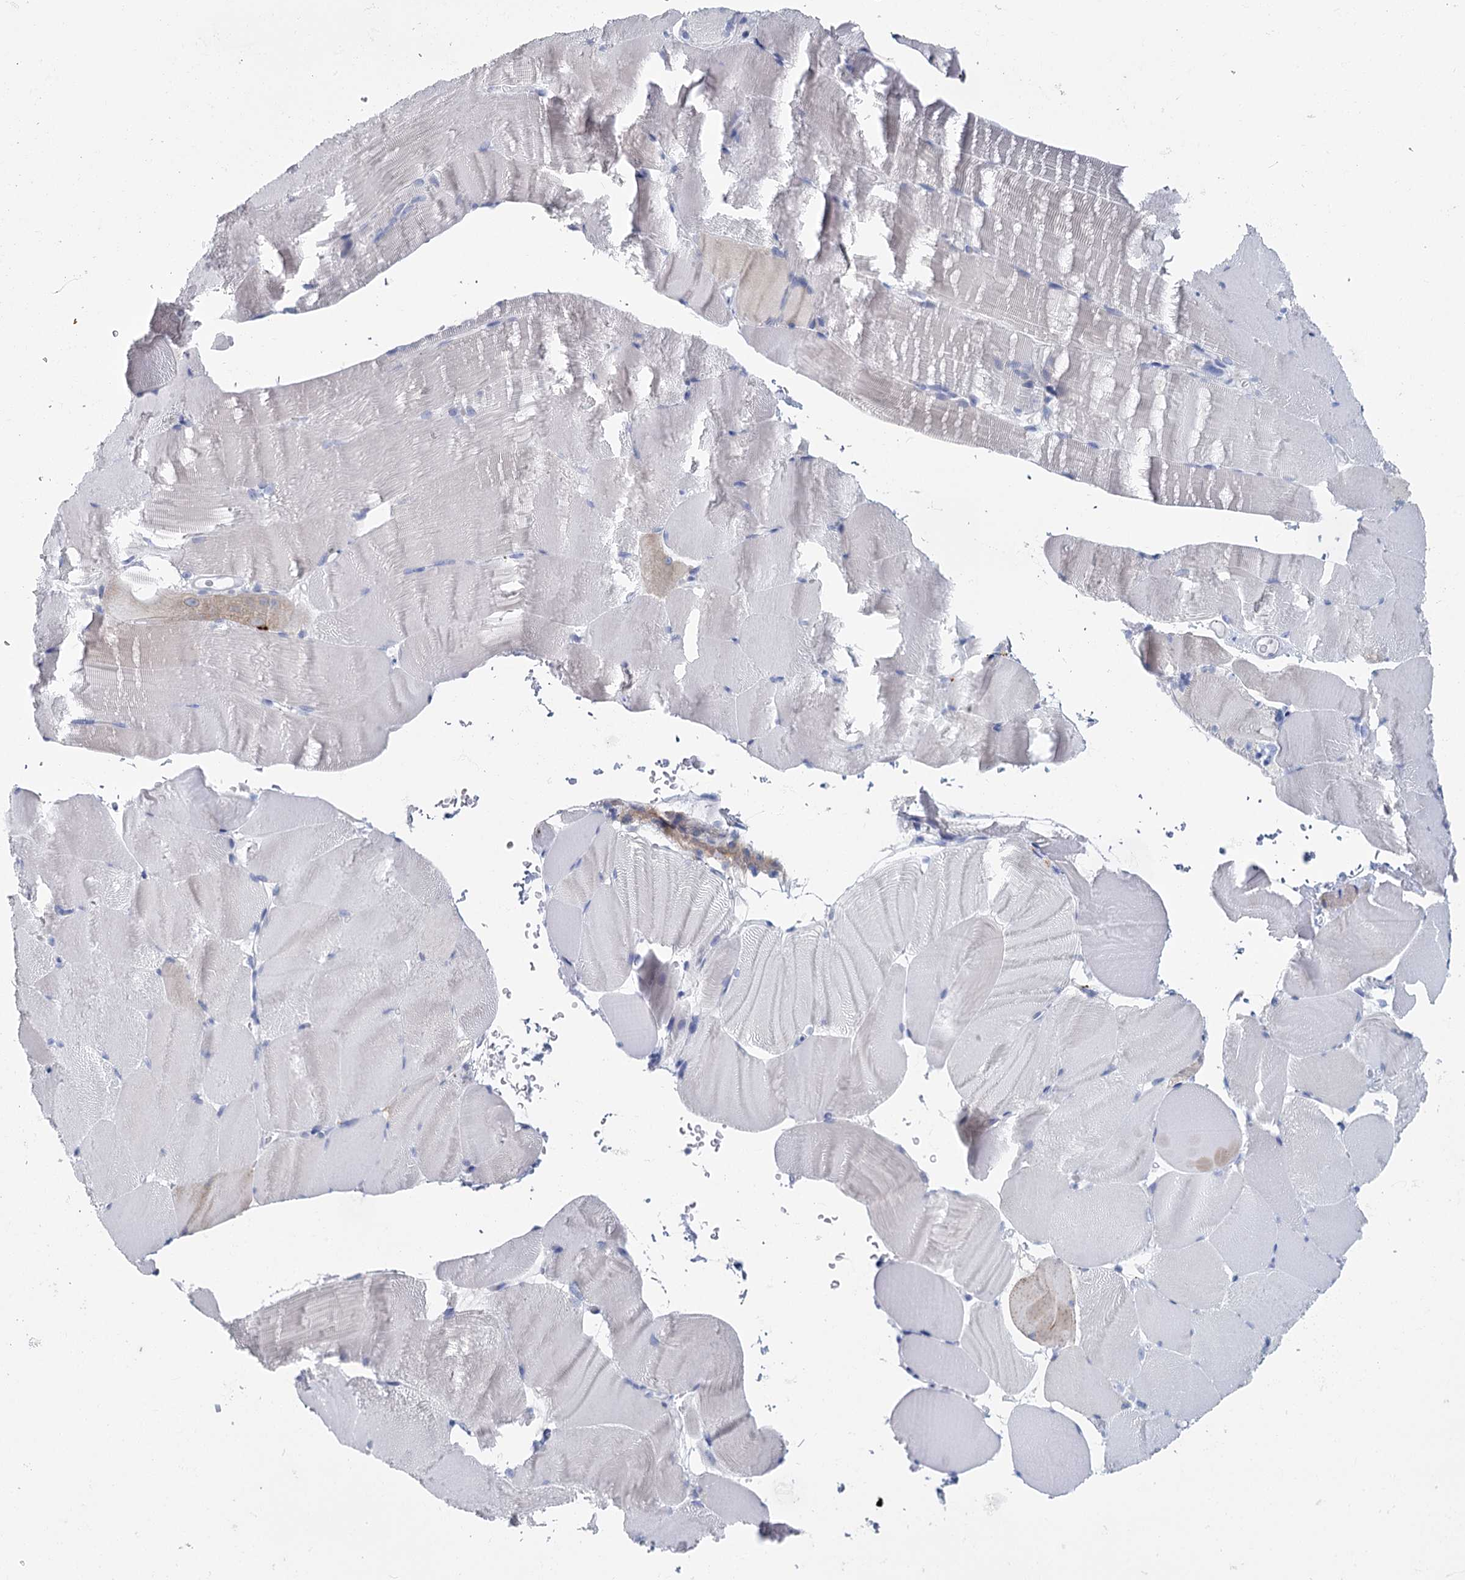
{"staining": {"intensity": "negative", "quantity": "none", "location": "none"}, "tissue": "skeletal muscle", "cell_type": "Myocytes", "image_type": "normal", "snomed": [{"axis": "morphology", "description": "Normal tissue, NOS"}, {"axis": "topography", "description": "Skeletal muscle"}, {"axis": "topography", "description": "Parathyroid gland"}], "caption": "This is an immunohistochemistry photomicrograph of benign skeletal muscle. There is no positivity in myocytes.", "gene": "METTL7B", "patient": {"sex": "female", "age": 37}}